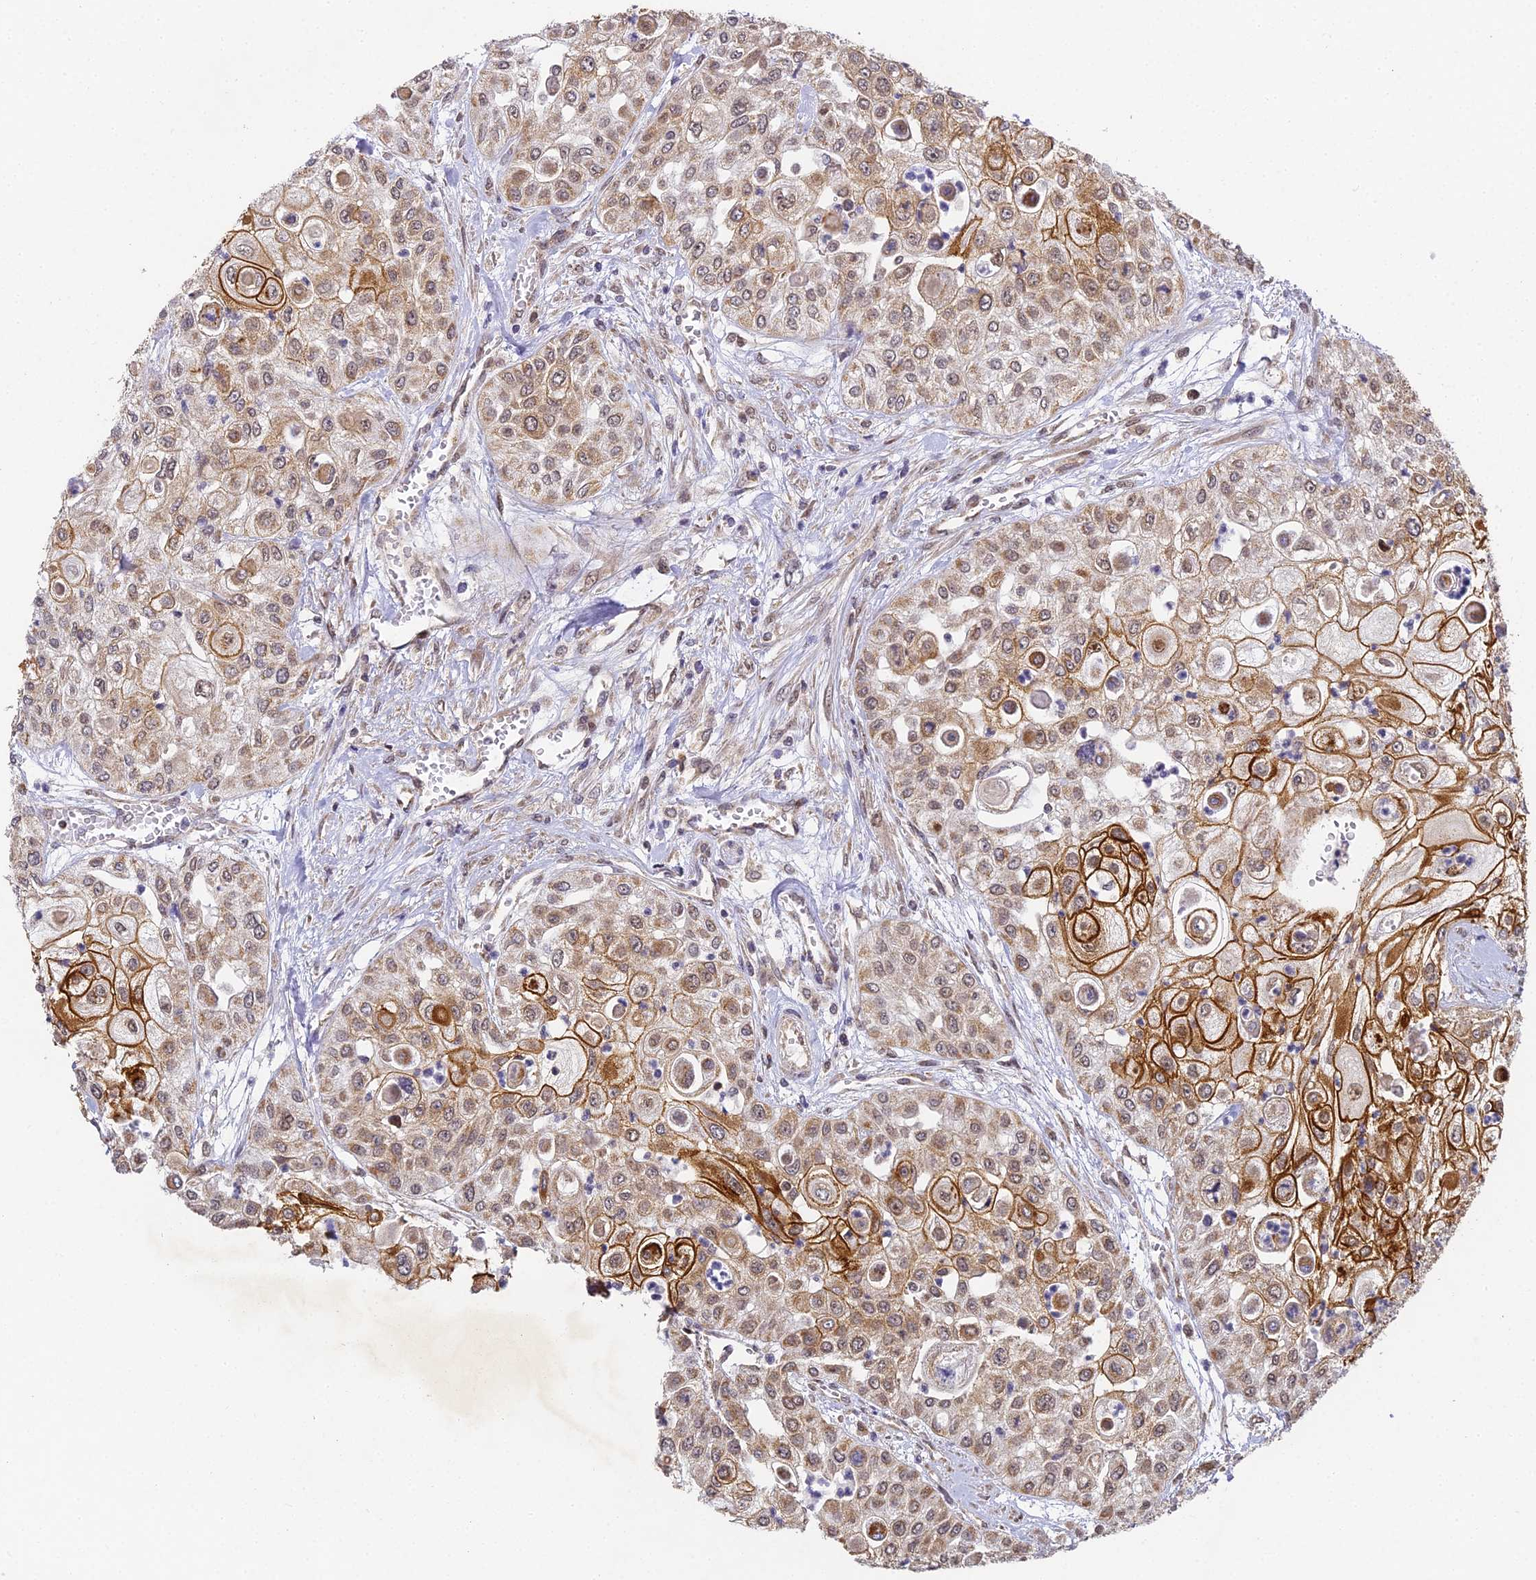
{"staining": {"intensity": "strong", "quantity": "25%-75%", "location": "cytoplasmic/membranous,nuclear"}, "tissue": "urothelial cancer", "cell_type": "Tumor cells", "image_type": "cancer", "snomed": [{"axis": "morphology", "description": "Urothelial carcinoma, High grade"}, {"axis": "topography", "description": "Urinary bladder"}], "caption": "Urothelial cancer stained with DAB IHC displays high levels of strong cytoplasmic/membranous and nuclear positivity in approximately 25%-75% of tumor cells.", "gene": "DNAAF10", "patient": {"sex": "female", "age": 79}}